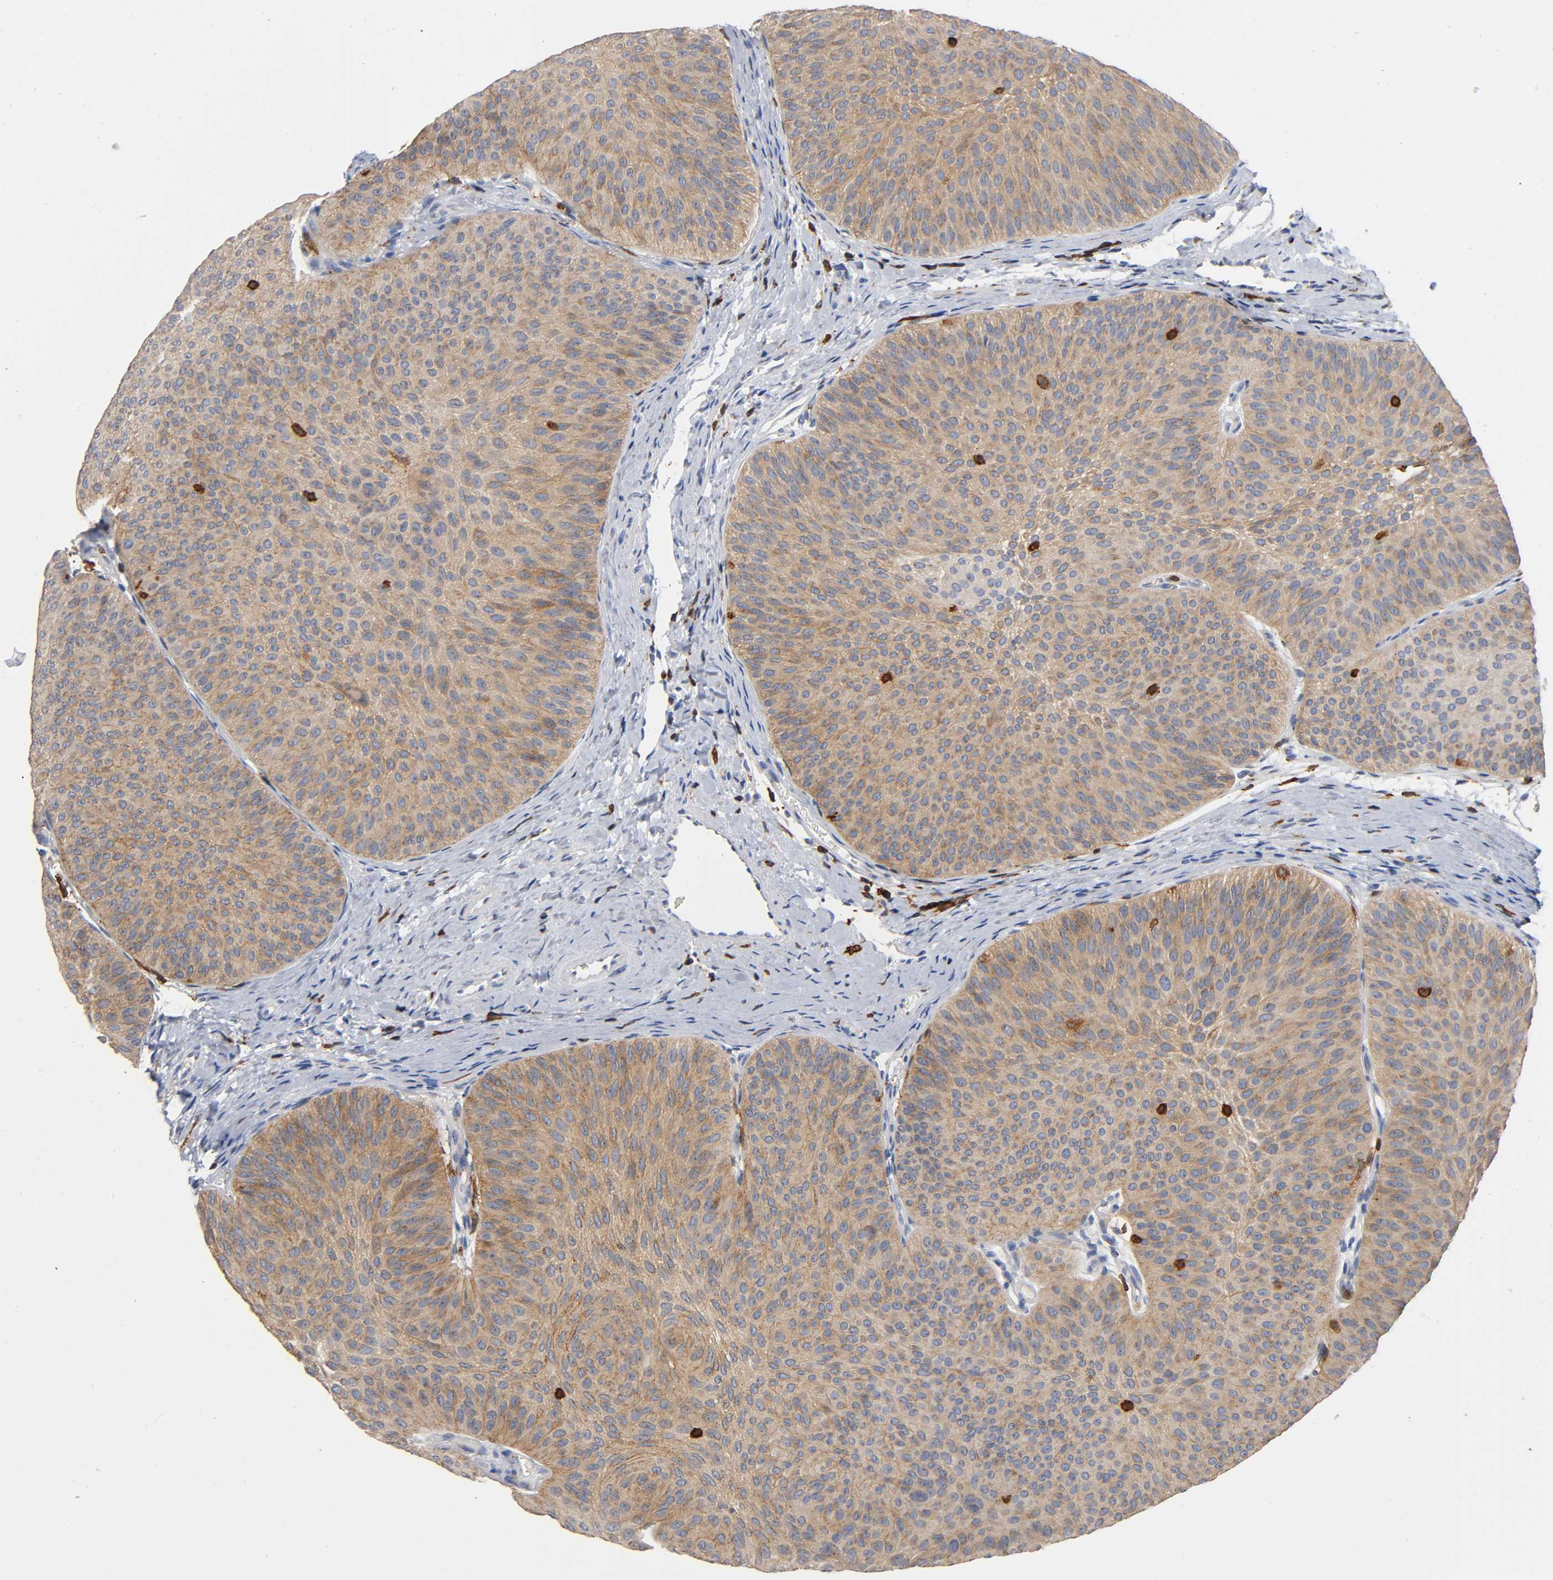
{"staining": {"intensity": "weak", "quantity": ">75%", "location": "cytoplasmic/membranous"}, "tissue": "urothelial cancer", "cell_type": "Tumor cells", "image_type": "cancer", "snomed": [{"axis": "morphology", "description": "Urothelial carcinoma, Low grade"}, {"axis": "topography", "description": "Urinary bladder"}], "caption": "The immunohistochemical stain shows weak cytoplasmic/membranous expression in tumor cells of urothelial carcinoma (low-grade) tissue. The staining was performed using DAB (3,3'-diaminobenzidine), with brown indicating positive protein expression. Nuclei are stained blue with hematoxylin.", "gene": "CAPN10", "patient": {"sex": "female", "age": 60}}